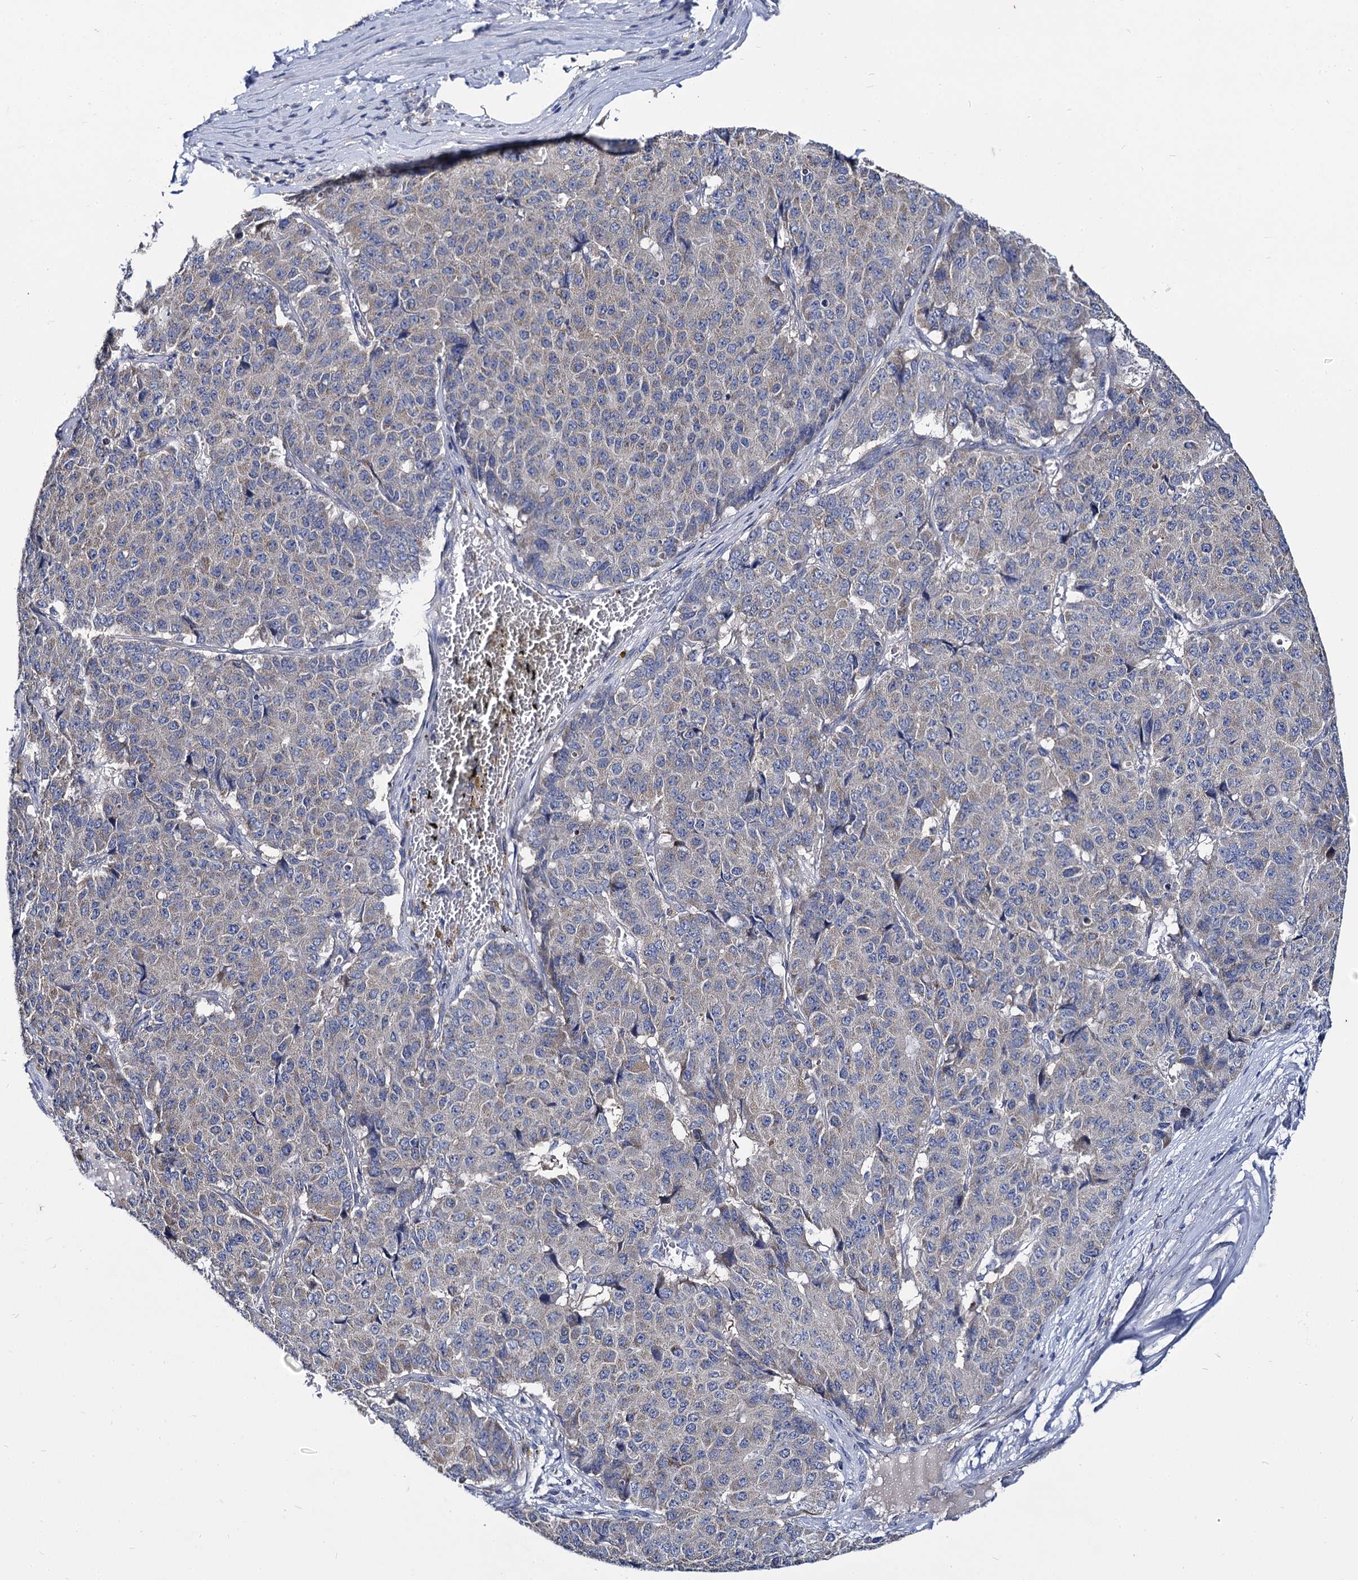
{"staining": {"intensity": "negative", "quantity": "none", "location": "none"}, "tissue": "pancreatic cancer", "cell_type": "Tumor cells", "image_type": "cancer", "snomed": [{"axis": "morphology", "description": "Adenocarcinoma, NOS"}, {"axis": "topography", "description": "Pancreas"}], "caption": "The image reveals no staining of tumor cells in pancreatic adenocarcinoma.", "gene": "PANX2", "patient": {"sex": "male", "age": 50}}